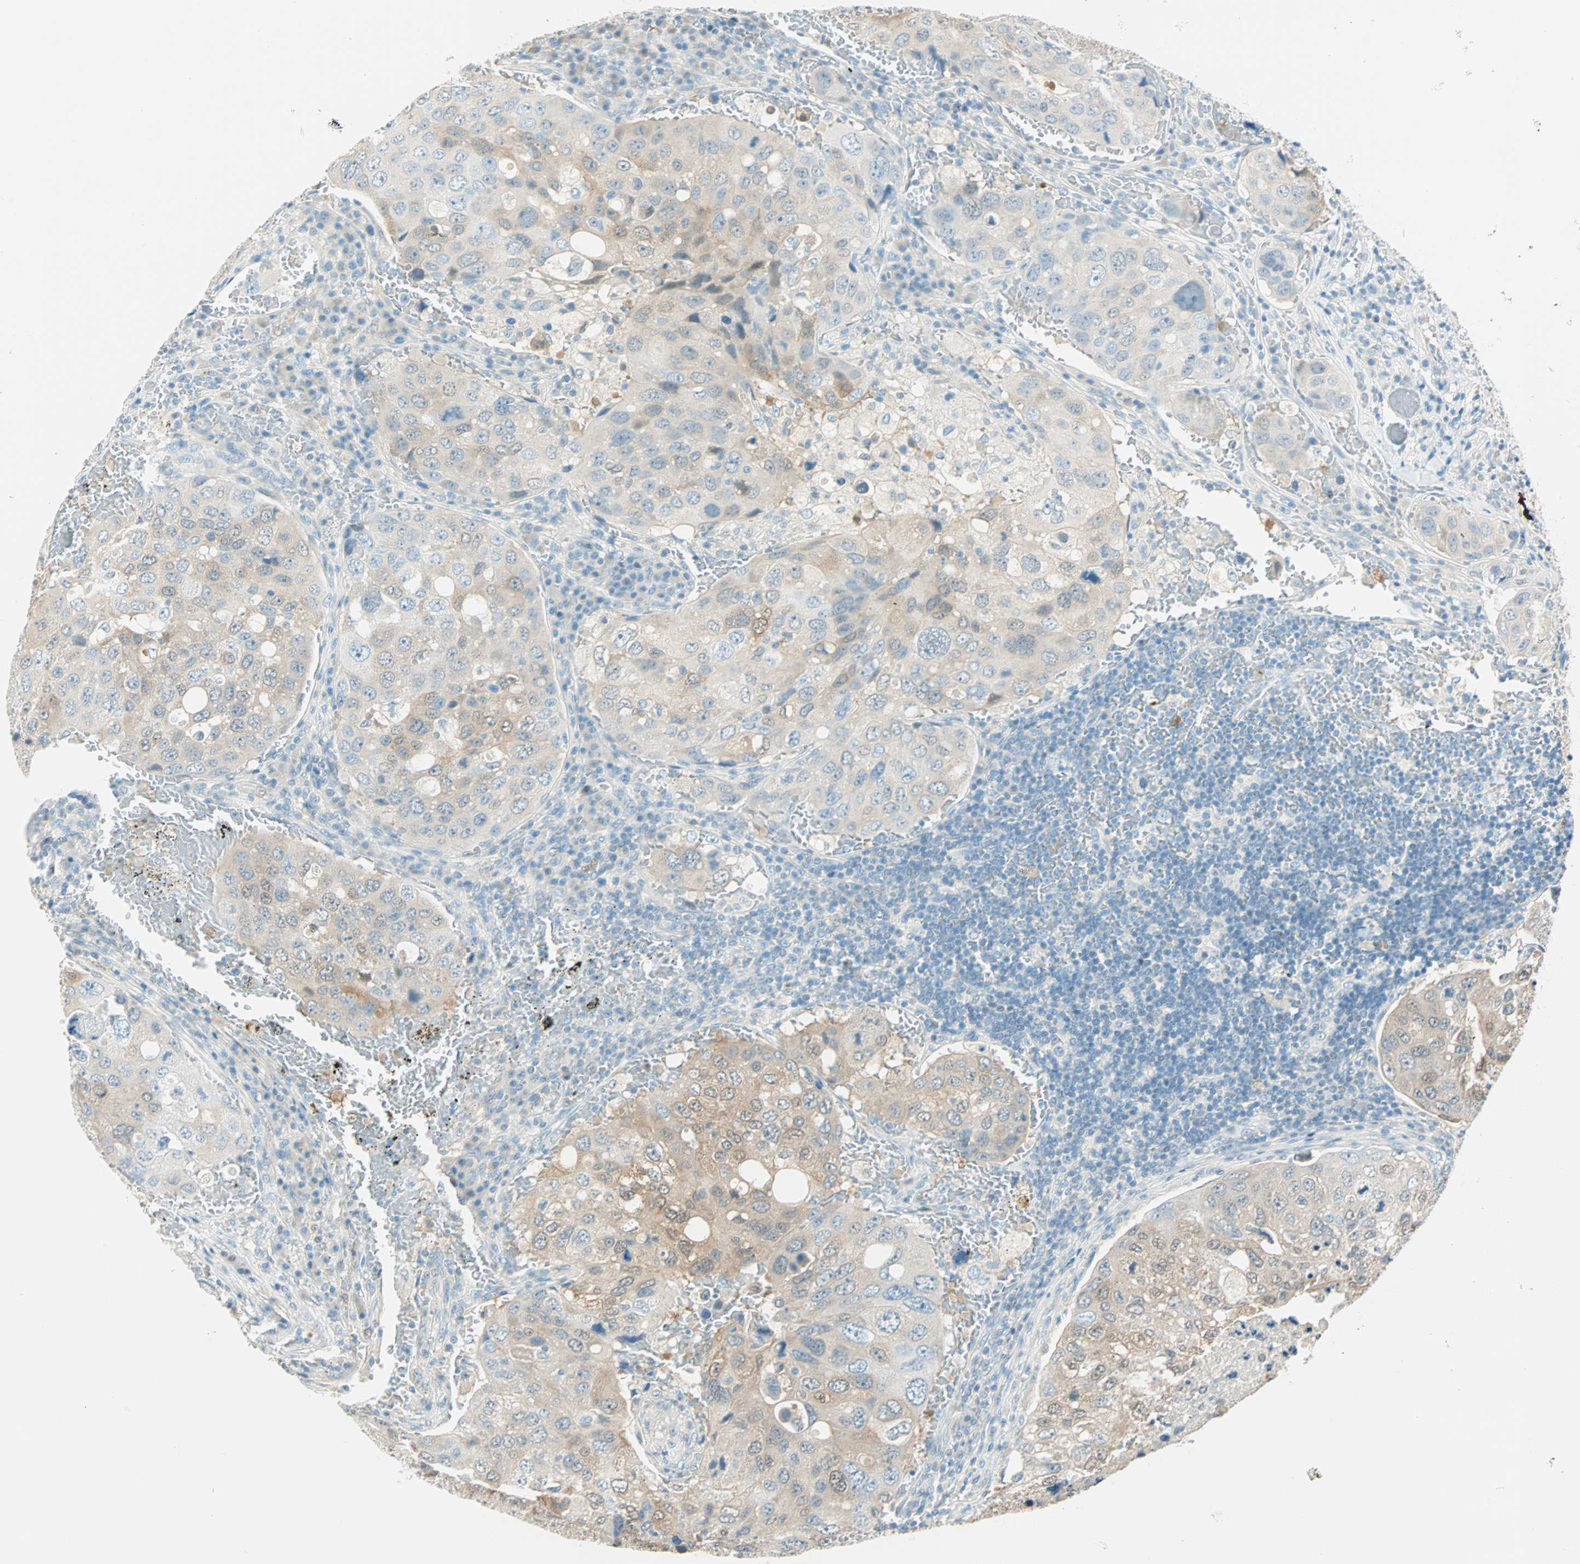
{"staining": {"intensity": "moderate", "quantity": "25%-75%", "location": "cytoplasmic/membranous,nuclear"}, "tissue": "urothelial cancer", "cell_type": "Tumor cells", "image_type": "cancer", "snomed": [{"axis": "morphology", "description": "Urothelial carcinoma, High grade"}, {"axis": "topography", "description": "Lymph node"}, {"axis": "topography", "description": "Urinary bladder"}], "caption": "Immunohistochemical staining of human urothelial cancer displays medium levels of moderate cytoplasmic/membranous and nuclear expression in about 25%-75% of tumor cells.", "gene": "S100A1", "patient": {"sex": "male", "age": 51}}